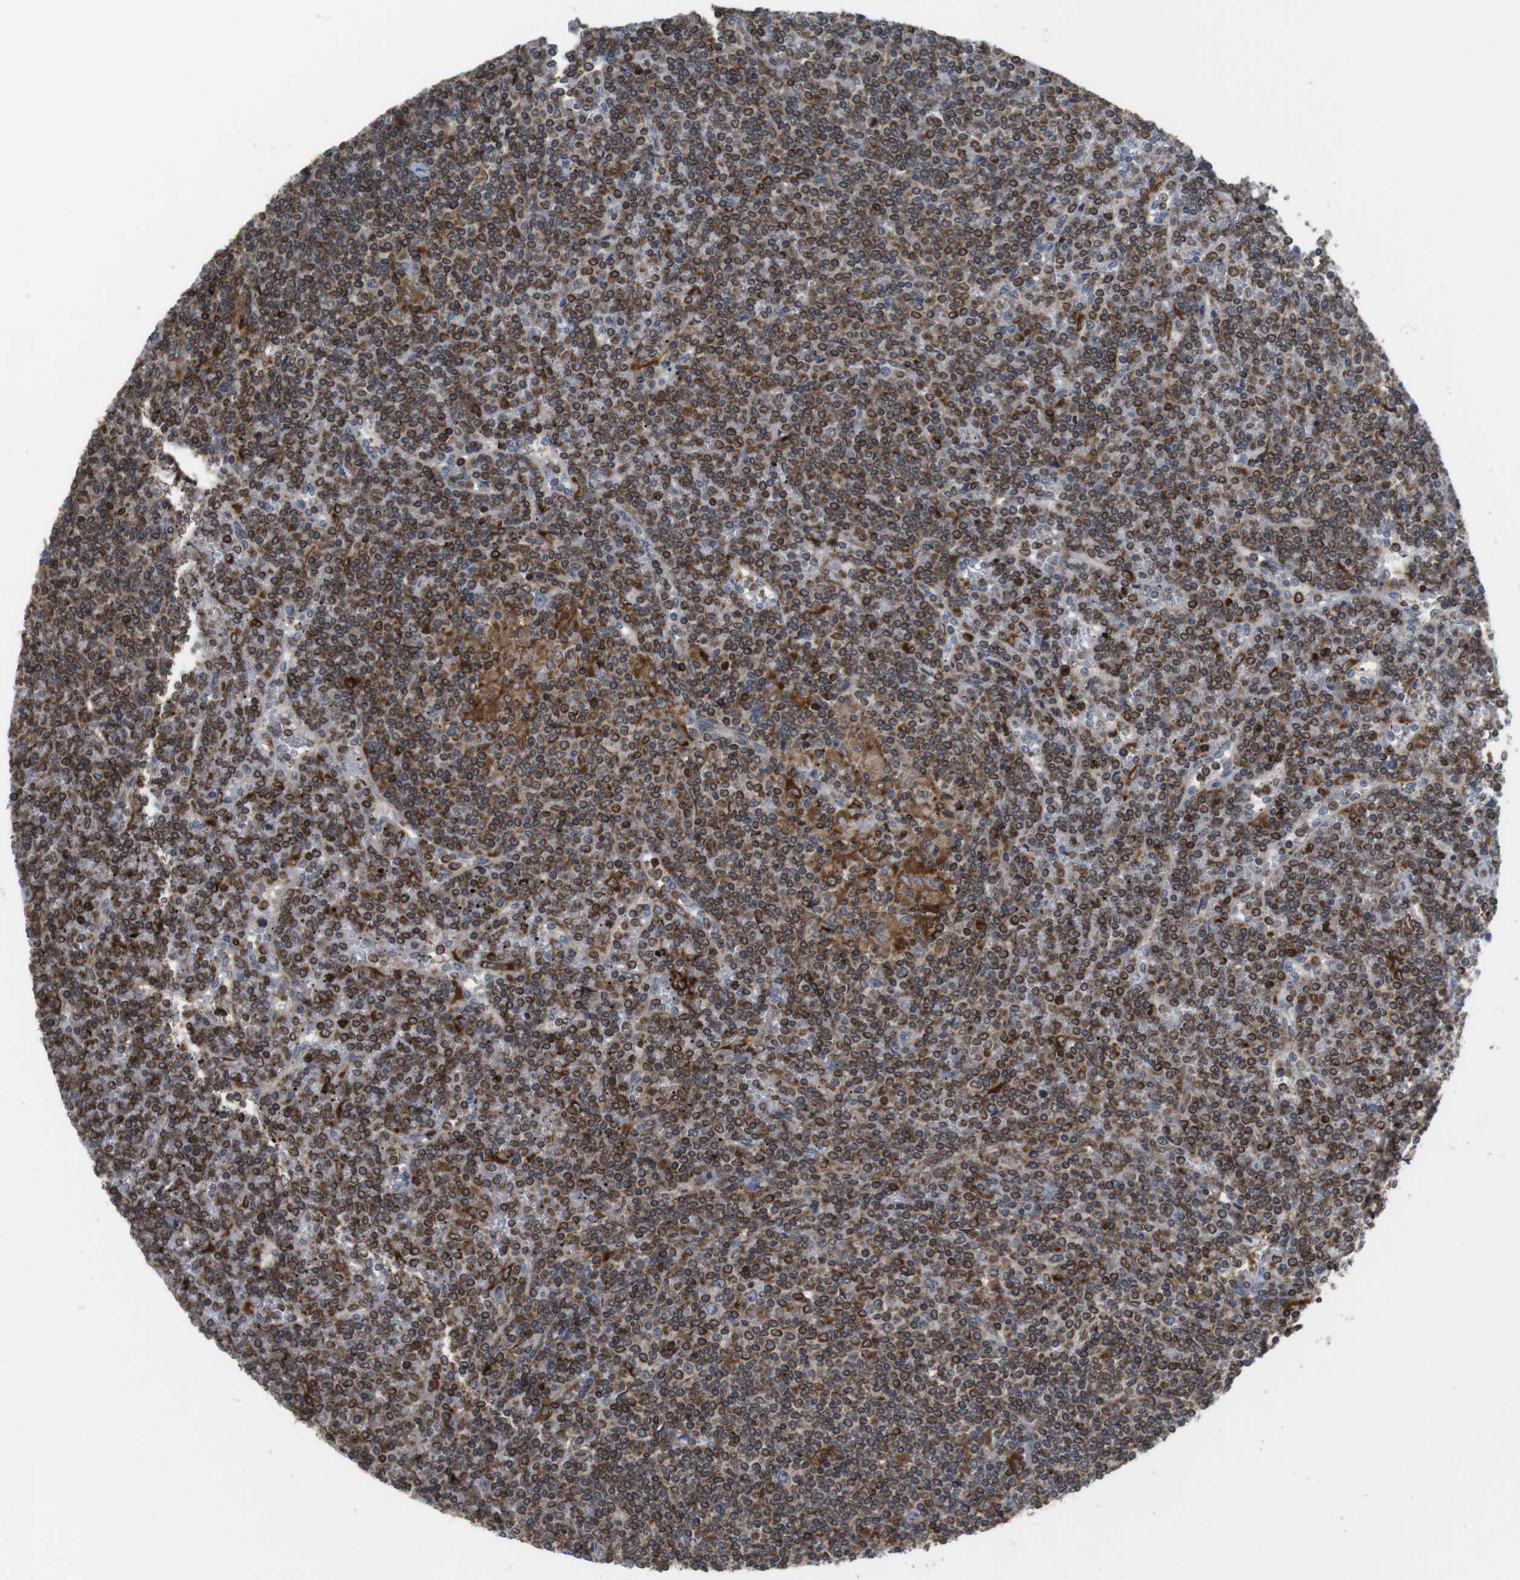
{"staining": {"intensity": "moderate", "quantity": ">75%", "location": "cytoplasmic/membranous"}, "tissue": "lymphoma", "cell_type": "Tumor cells", "image_type": "cancer", "snomed": [{"axis": "morphology", "description": "Malignant lymphoma, non-Hodgkin's type, Low grade"}, {"axis": "topography", "description": "Spleen"}], "caption": "Lymphoma stained for a protein demonstrates moderate cytoplasmic/membranous positivity in tumor cells.", "gene": "ARL6IP5", "patient": {"sex": "female", "age": 19}}